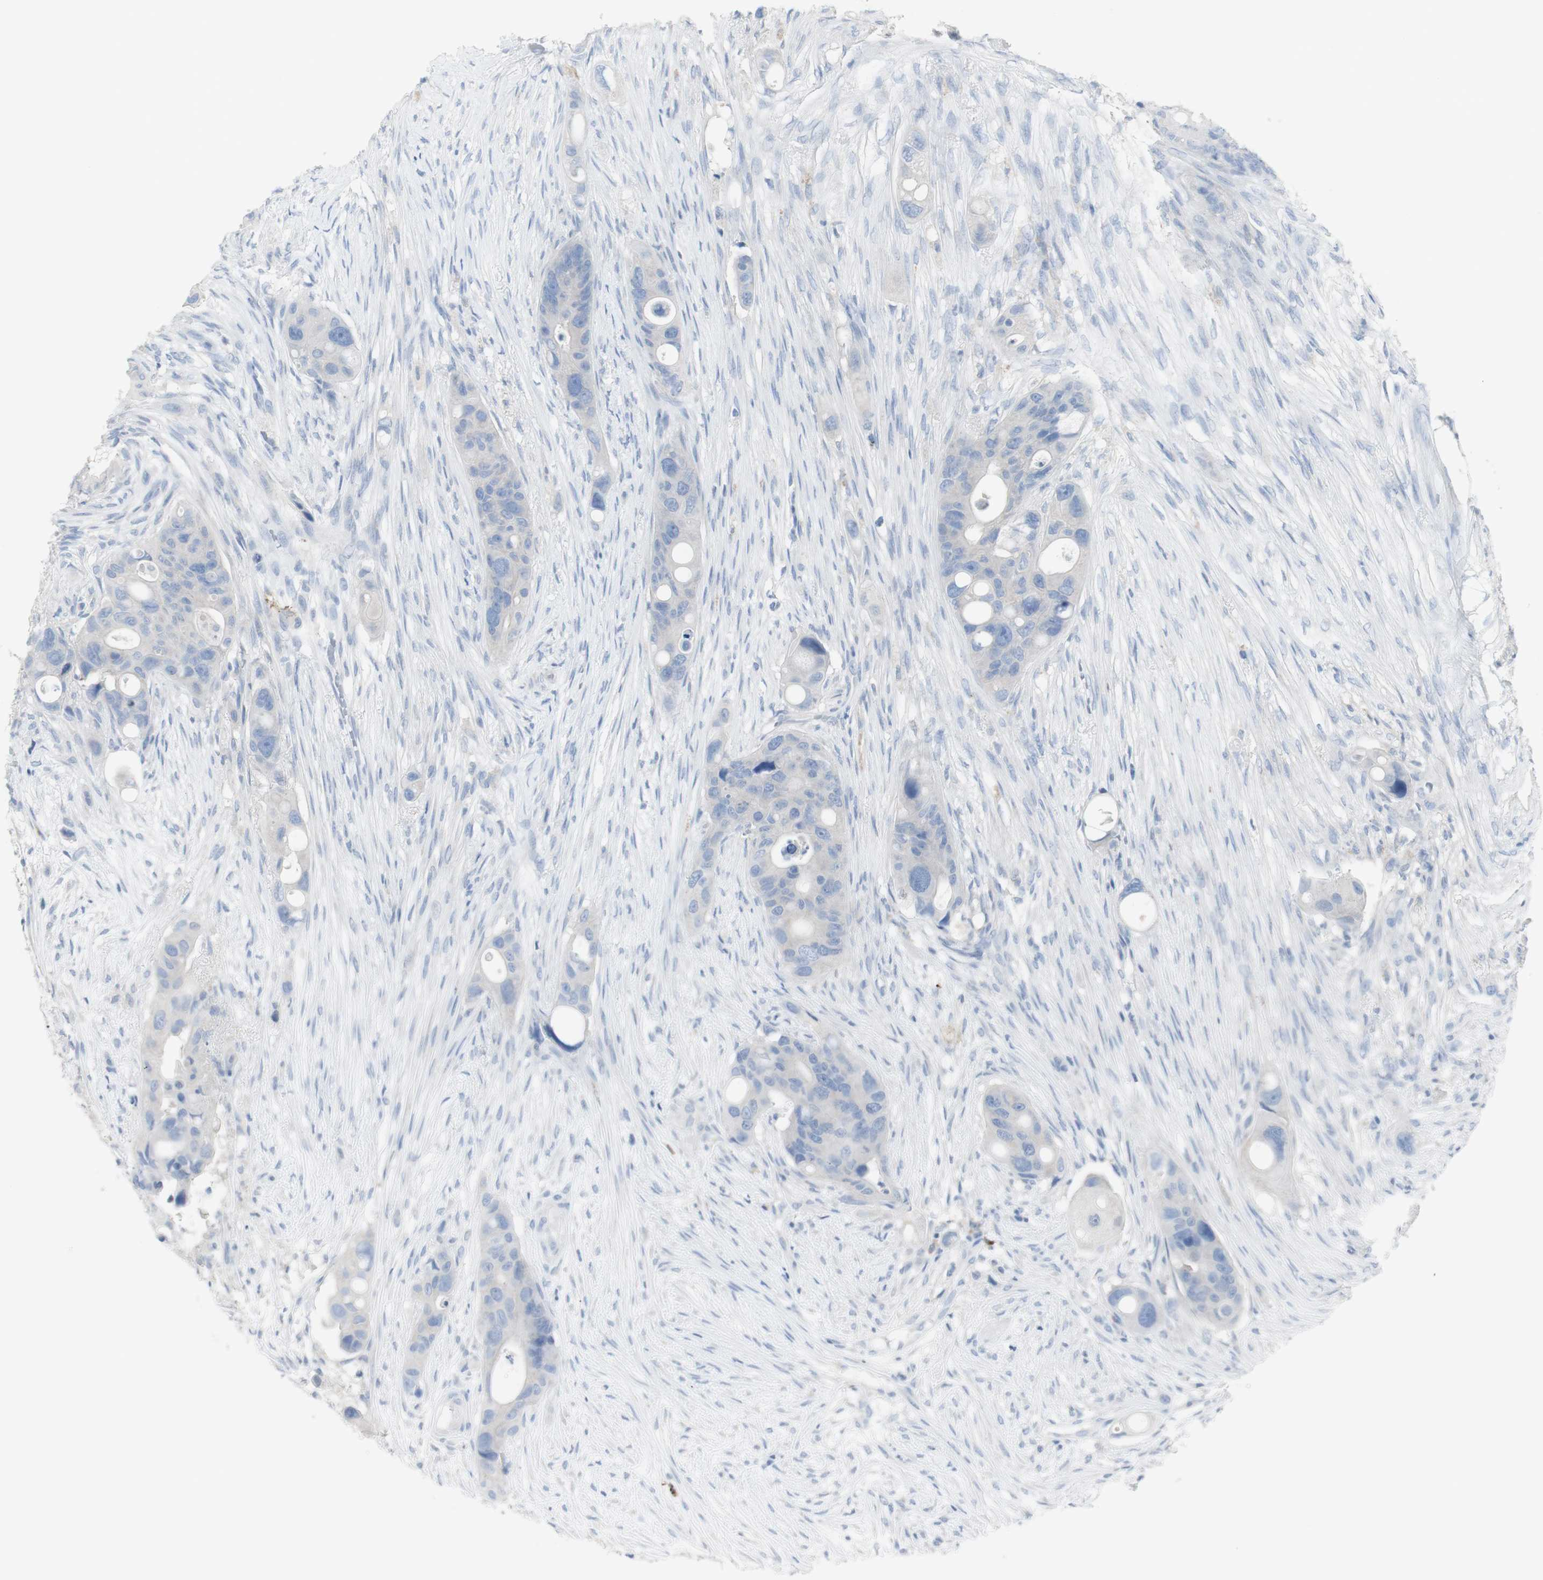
{"staining": {"intensity": "negative", "quantity": "none", "location": "none"}, "tissue": "colorectal cancer", "cell_type": "Tumor cells", "image_type": "cancer", "snomed": [{"axis": "morphology", "description": "Adenocarcinoma, NOS"}, {"axis": "topography", "description": "Colon"}], "caption": "Immunohistochemistry image of neoplastic tissue: colorectal cancer stained with DAB (3,3'-diaminobenzidine) exhibits no significant protein staining in tumor cells. The staining was performed using DAB to visualize the protein expression in brown, while the nuclei were stained in blue with hematoxylin (Magnification: 20x).", "gene": "CD207", "patient": {"sex": "female", "age": 57}}